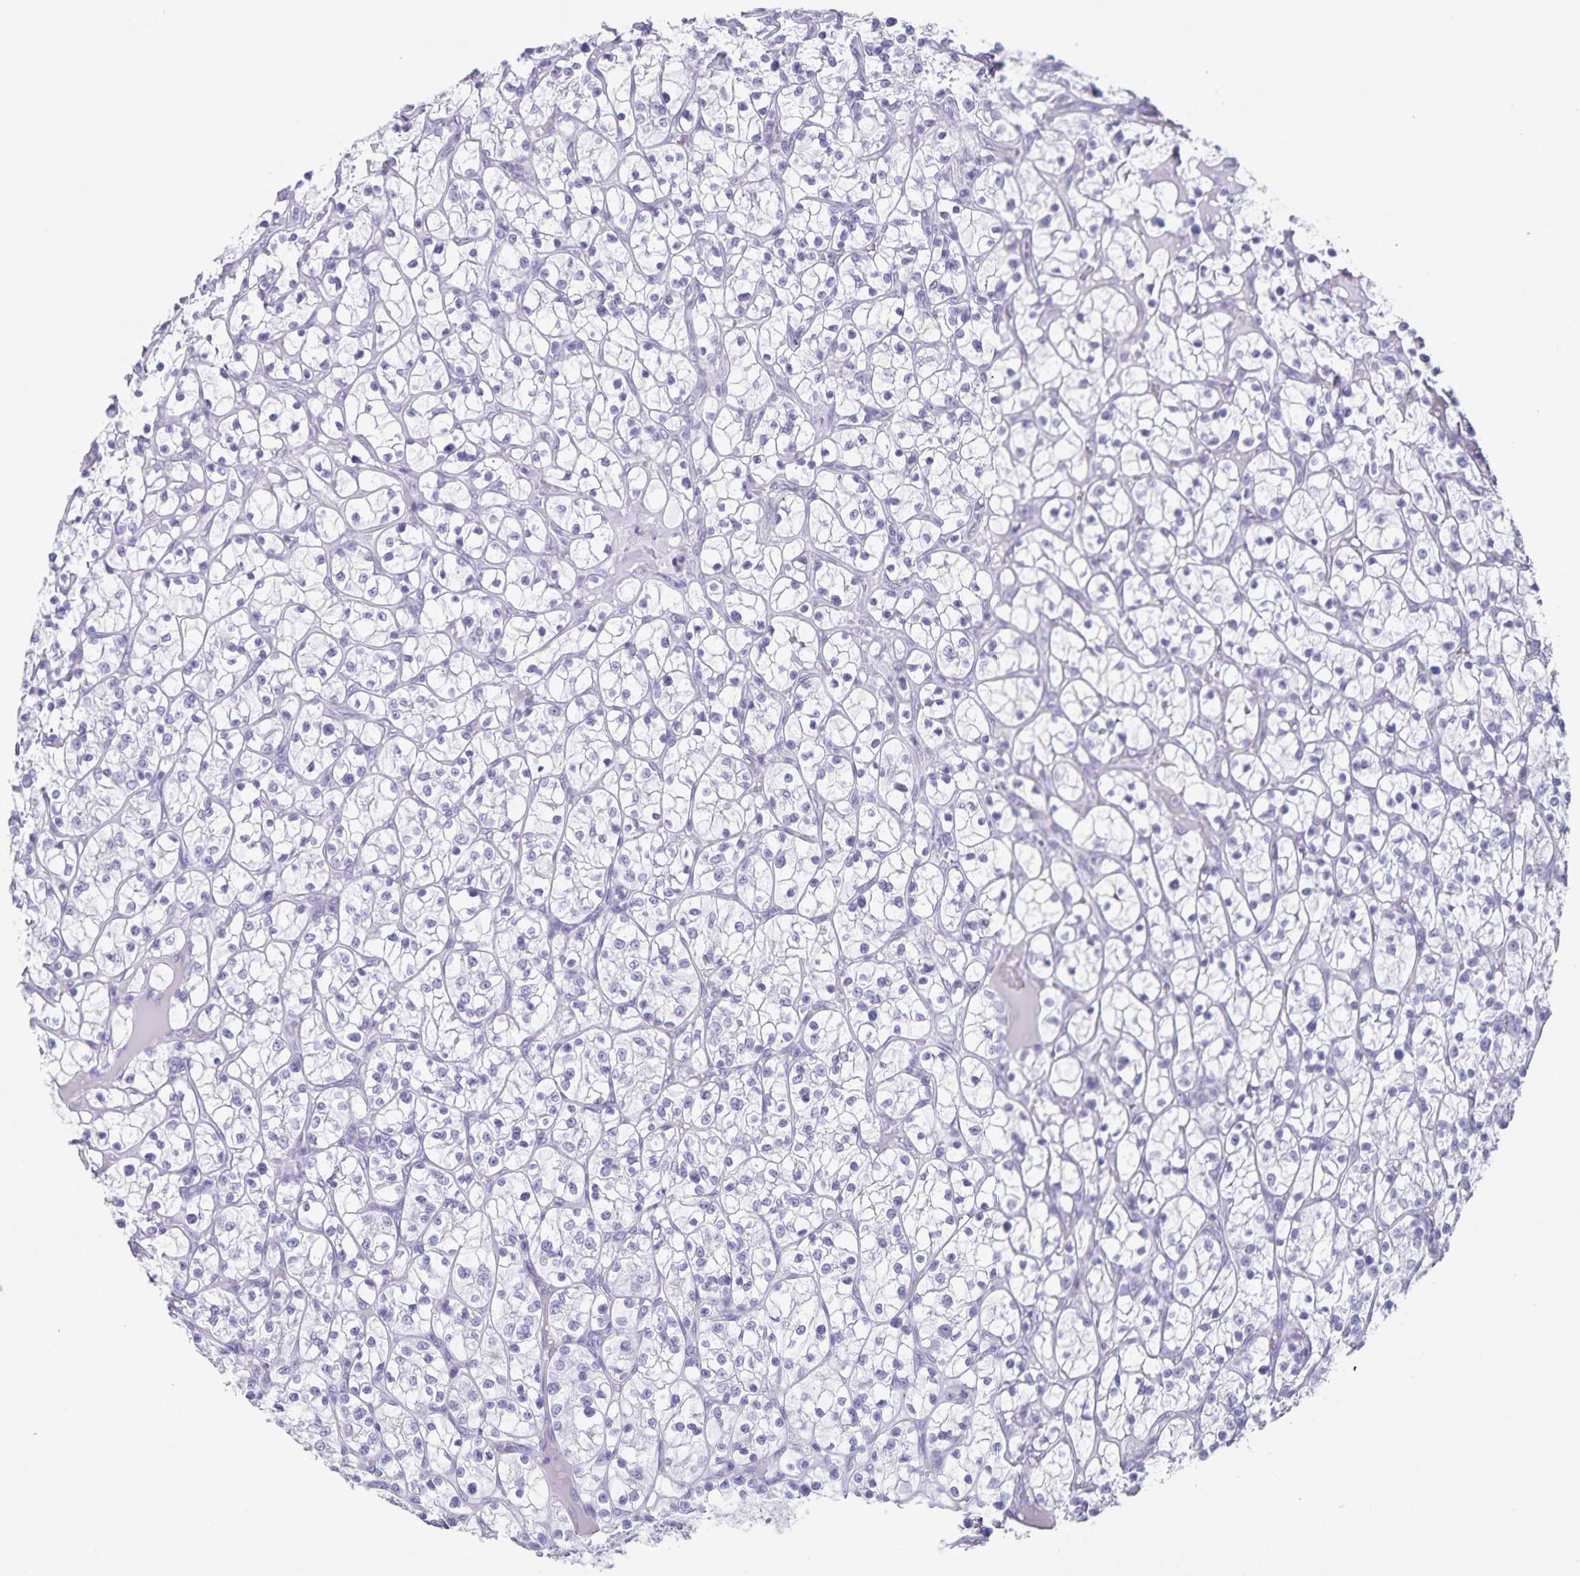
{"staining": {"intensity": "negative", "quantity": "none", "location": "none"}, "tissue": "renal cancer", "cell_type": "Tumor cells", "image_type": "cancer", "snomed": [{"axis": "morphology", "description": "Adenocarcinoma, NOS"}, {"axis": "topography", "description": "Kidney"}], "caption": "Human renal cancer (adenocarcinoma) stained for a protein using immunohistochemistry displays no positivity in tumor cells.", "gene": "C11orf42", "patient": {"sex": "female", "age": 64}}